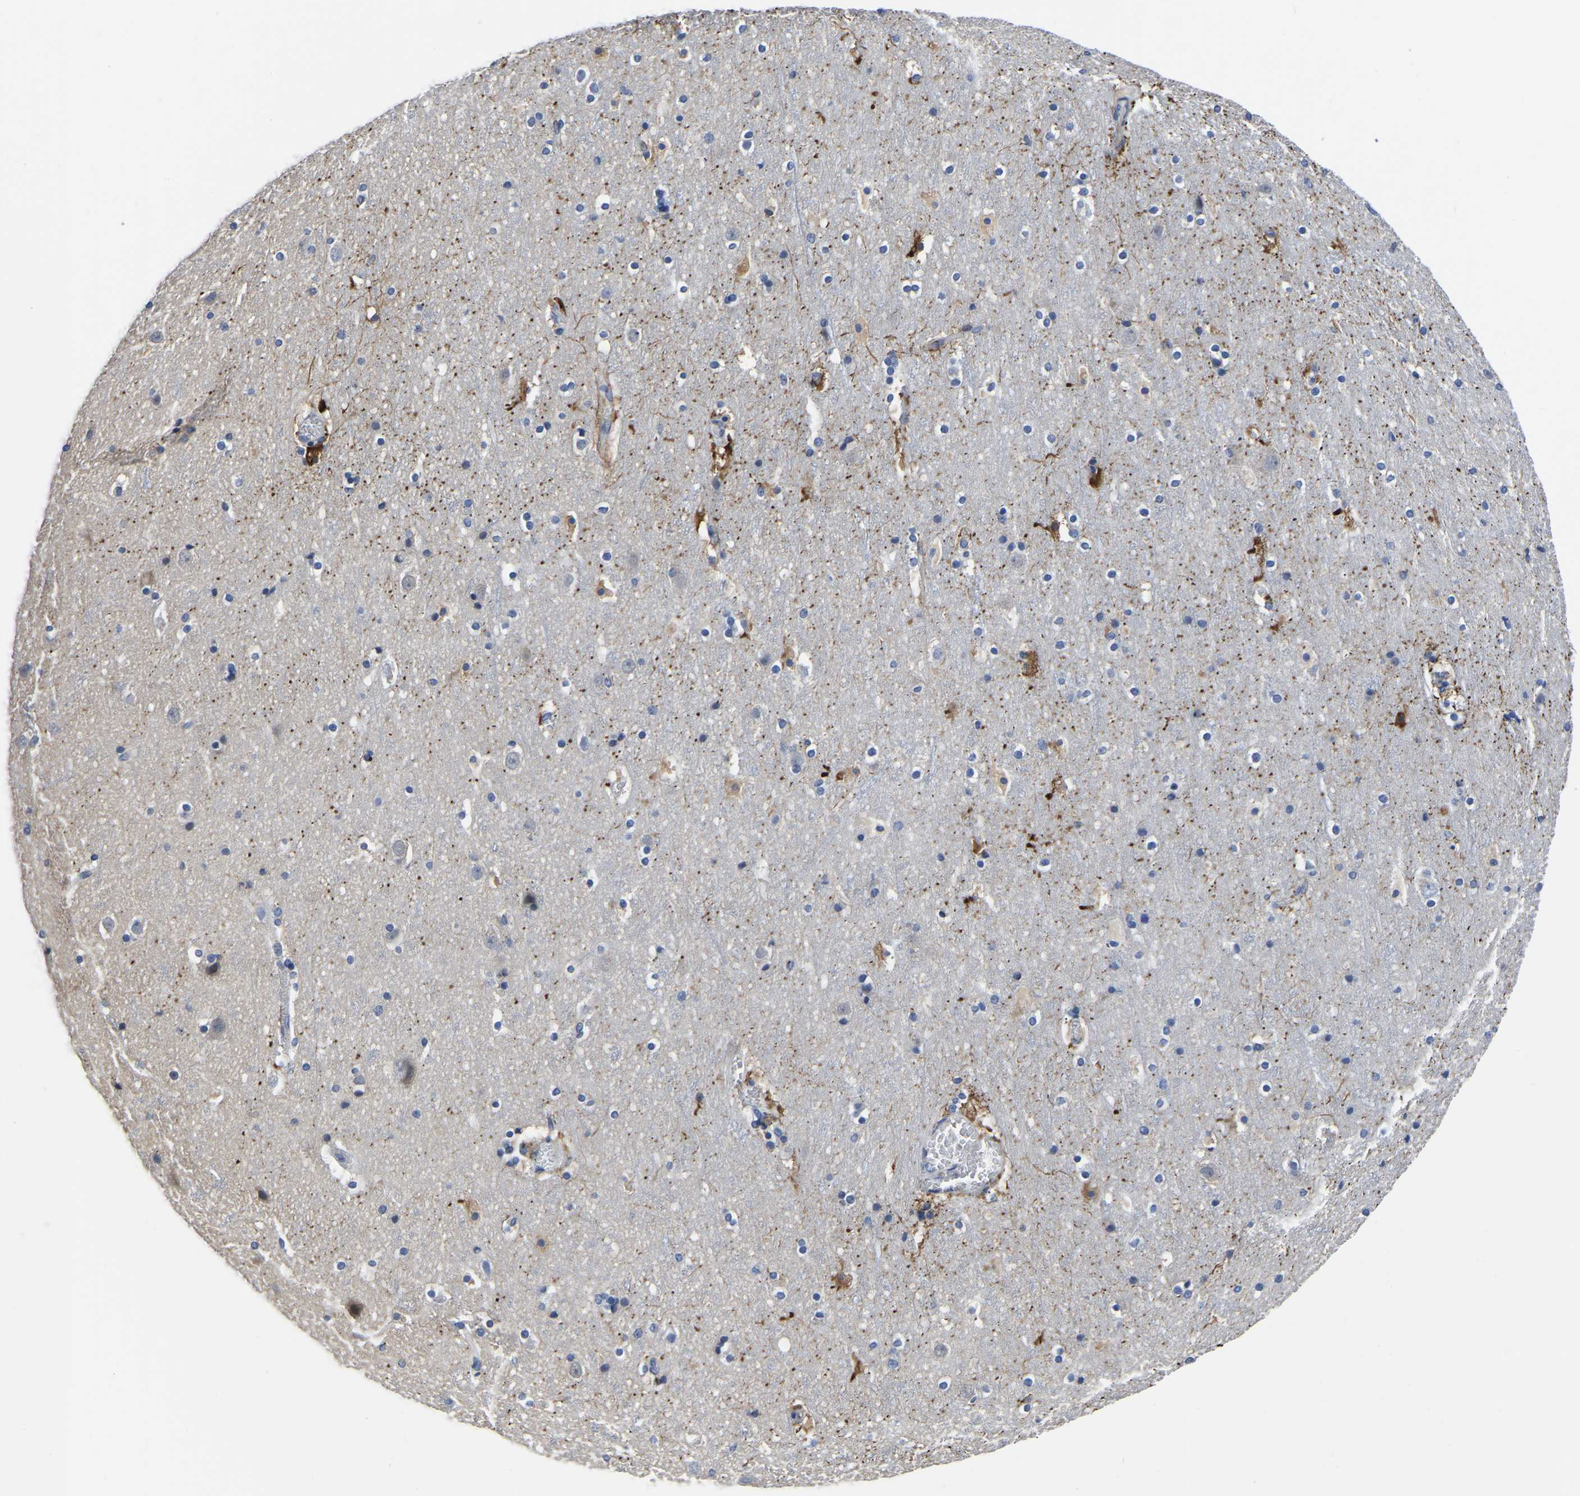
{"staining": {"intensity": "negative", "quantity": "none", "location": "none"}, "tissue": "cerebral cortex", "cell_type": "Endothelial cells", "image_type": "normal", "snomed": [{"axis": "morphology", "description": "Normal tissue, NOS"}, {"axis": "topography", "description": "Cerebral cortex"}], "caption": "Human cerebral cortex stained for a protein using immunohistochemistry (IHC) displays no expression in endothelial cells.", "gene": "PDLIM7", "patient": {"sex": "male", "age": 45}}